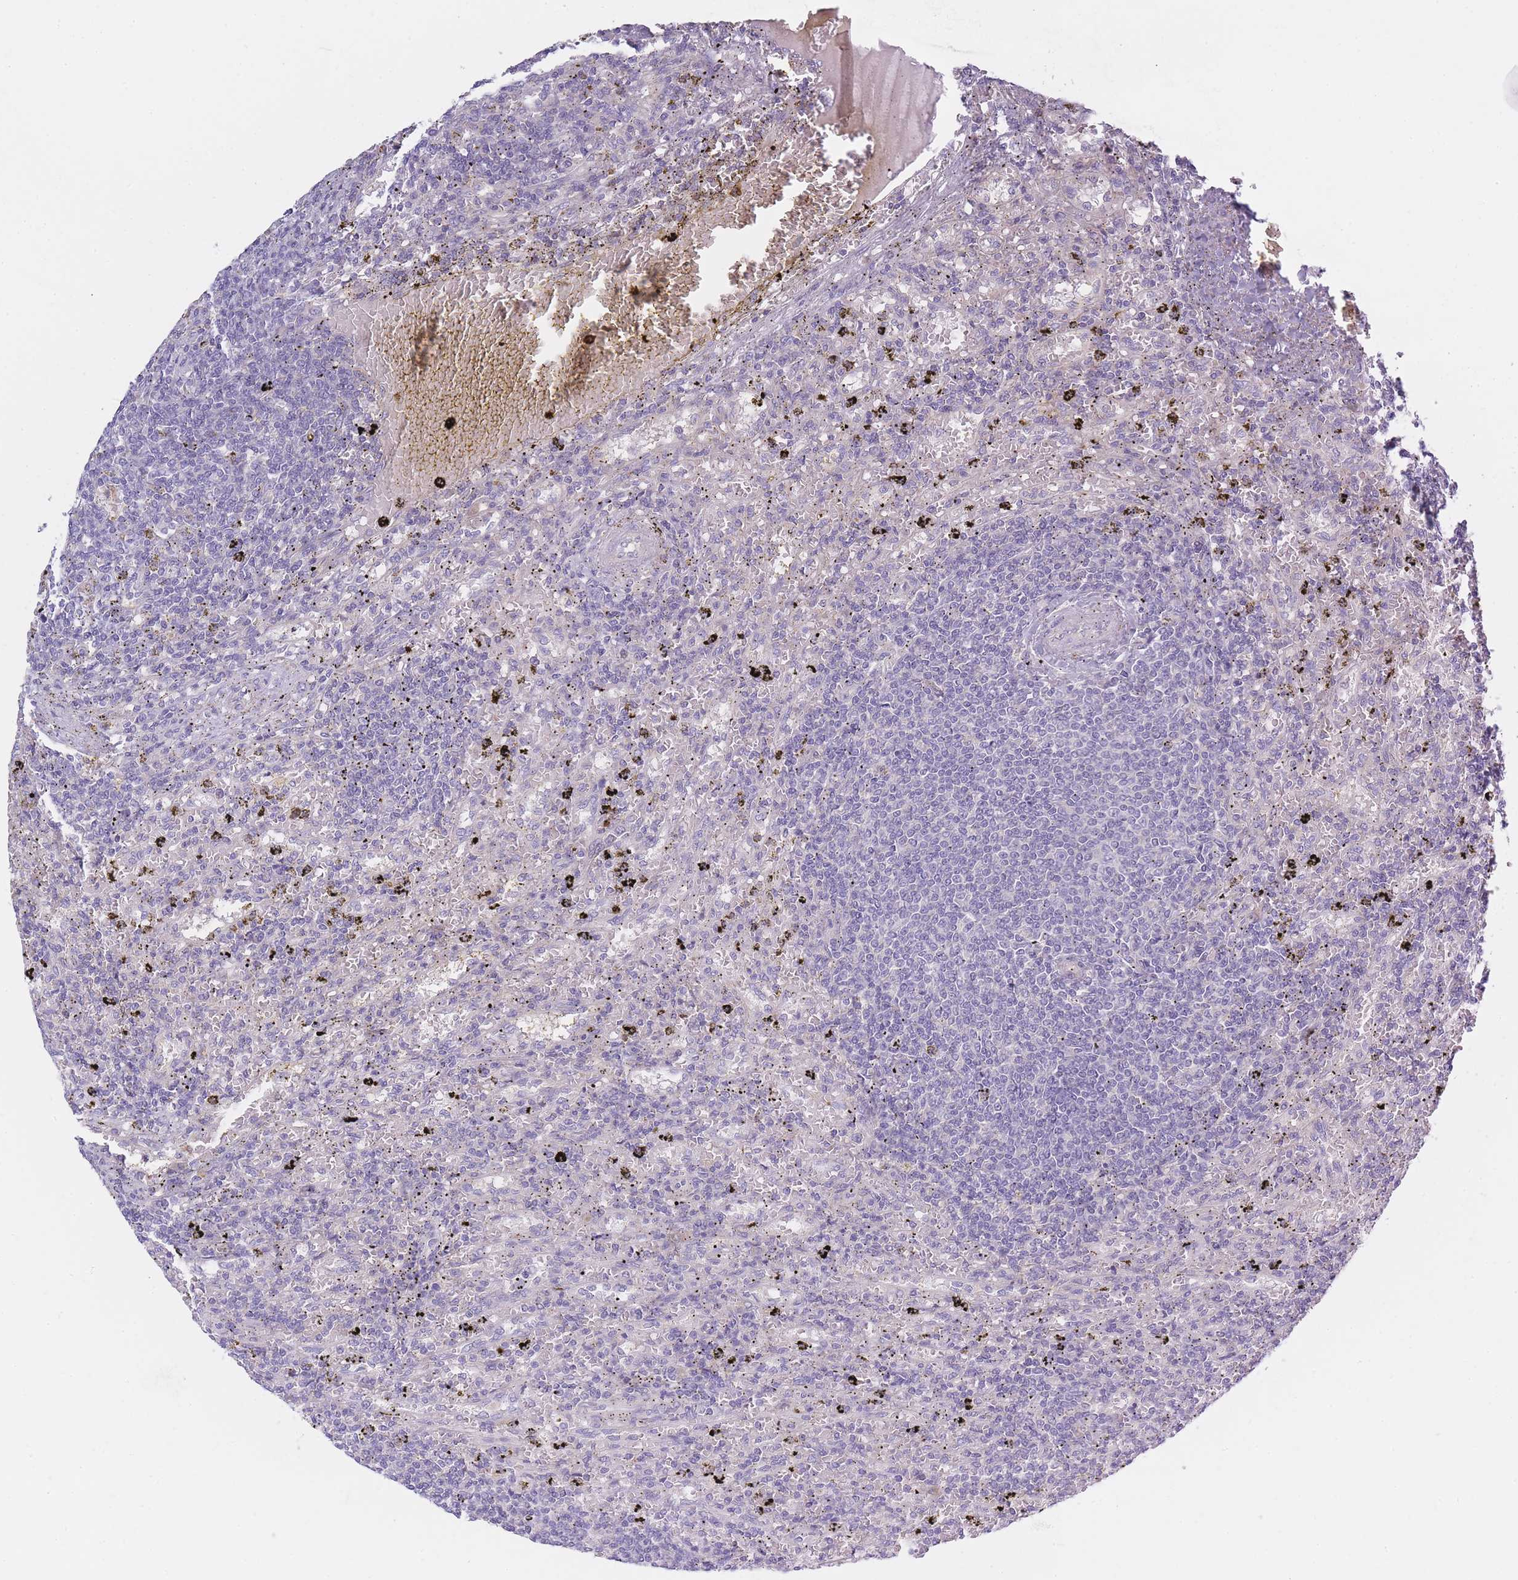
{"staining": {"intensity": "negative", "quantity": "none", "location": "none"}, "tissue": "lymphoma", "cell_type": "Tumor cells", "image_type": "cancer", "snomed": [{"axis": "morphology", "description": "Malignant lymphoma, non-Hodgkin's type, Low grade"}, {"axis": "topography", "description": "Spleen"}], "caption": "Image shows no protein staining in tumor cells of low-grade malignant lymphoma, non-Hodgkin's type tissue.", "gene": "AP3M2", "patient": {"sex": "male", "age": 76}}